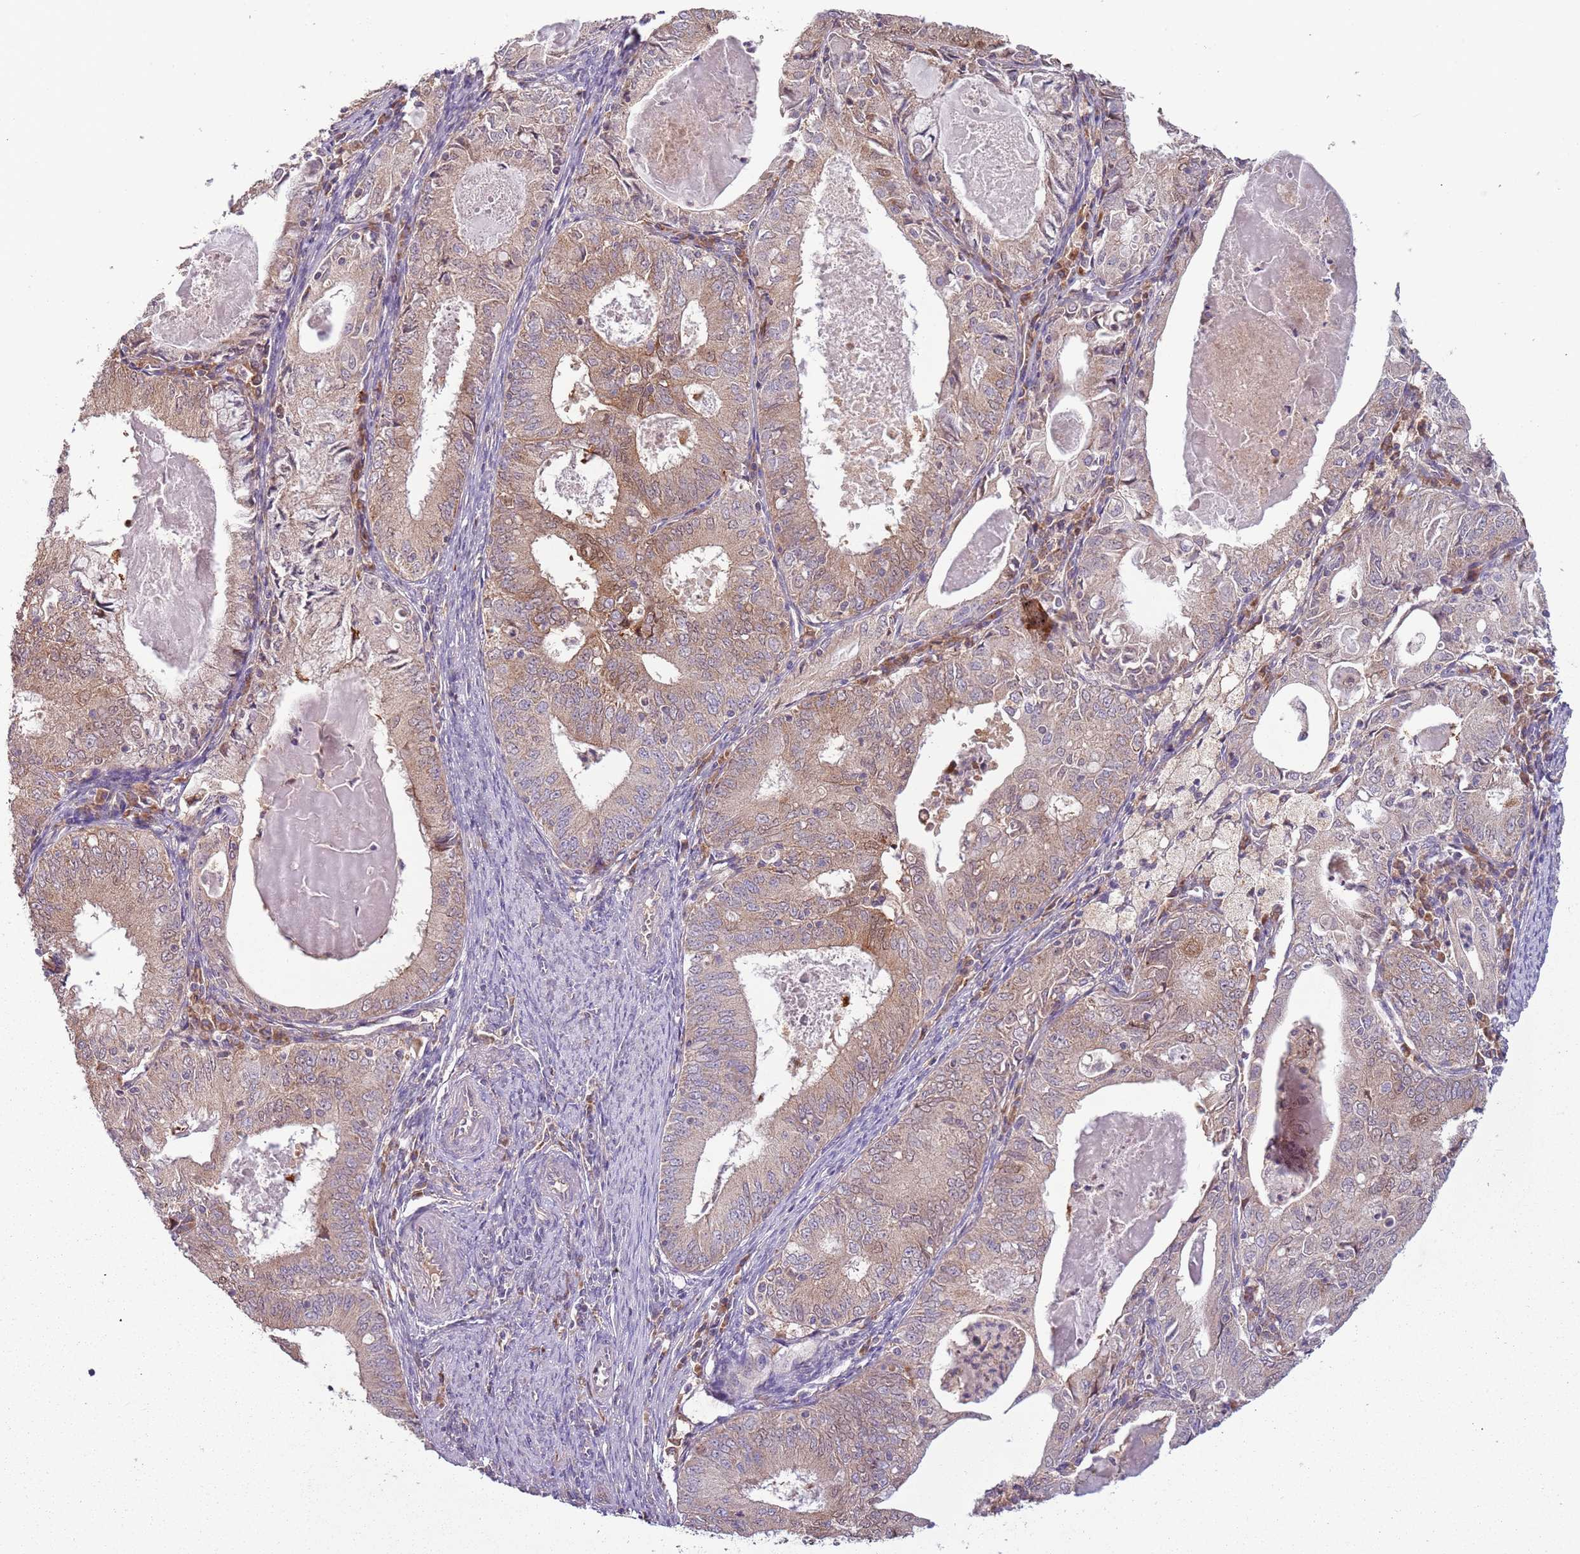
{"staining": {"intensity": "moderate", "quantity": "25%-75%", "location": "cytoplasmic/membranous"}, "tissue": "endometrial cancer", "cell_type": "Tumor cells", "image_type": "cancer", "snomed": [{"axis": "morphology", "description": "Adenocarcinoma, NOS"}, {"axis": "topography", "description": "Endometrium"}], "caption": "Adenocarcinoma (endometrial) stained with a brown dye shows moderate cytoplasmic/membranous positive positivity in approximately 25%-75% of tumor cells.", "gene": "FECH", "patient": {"sex": "female", "age": 57}}